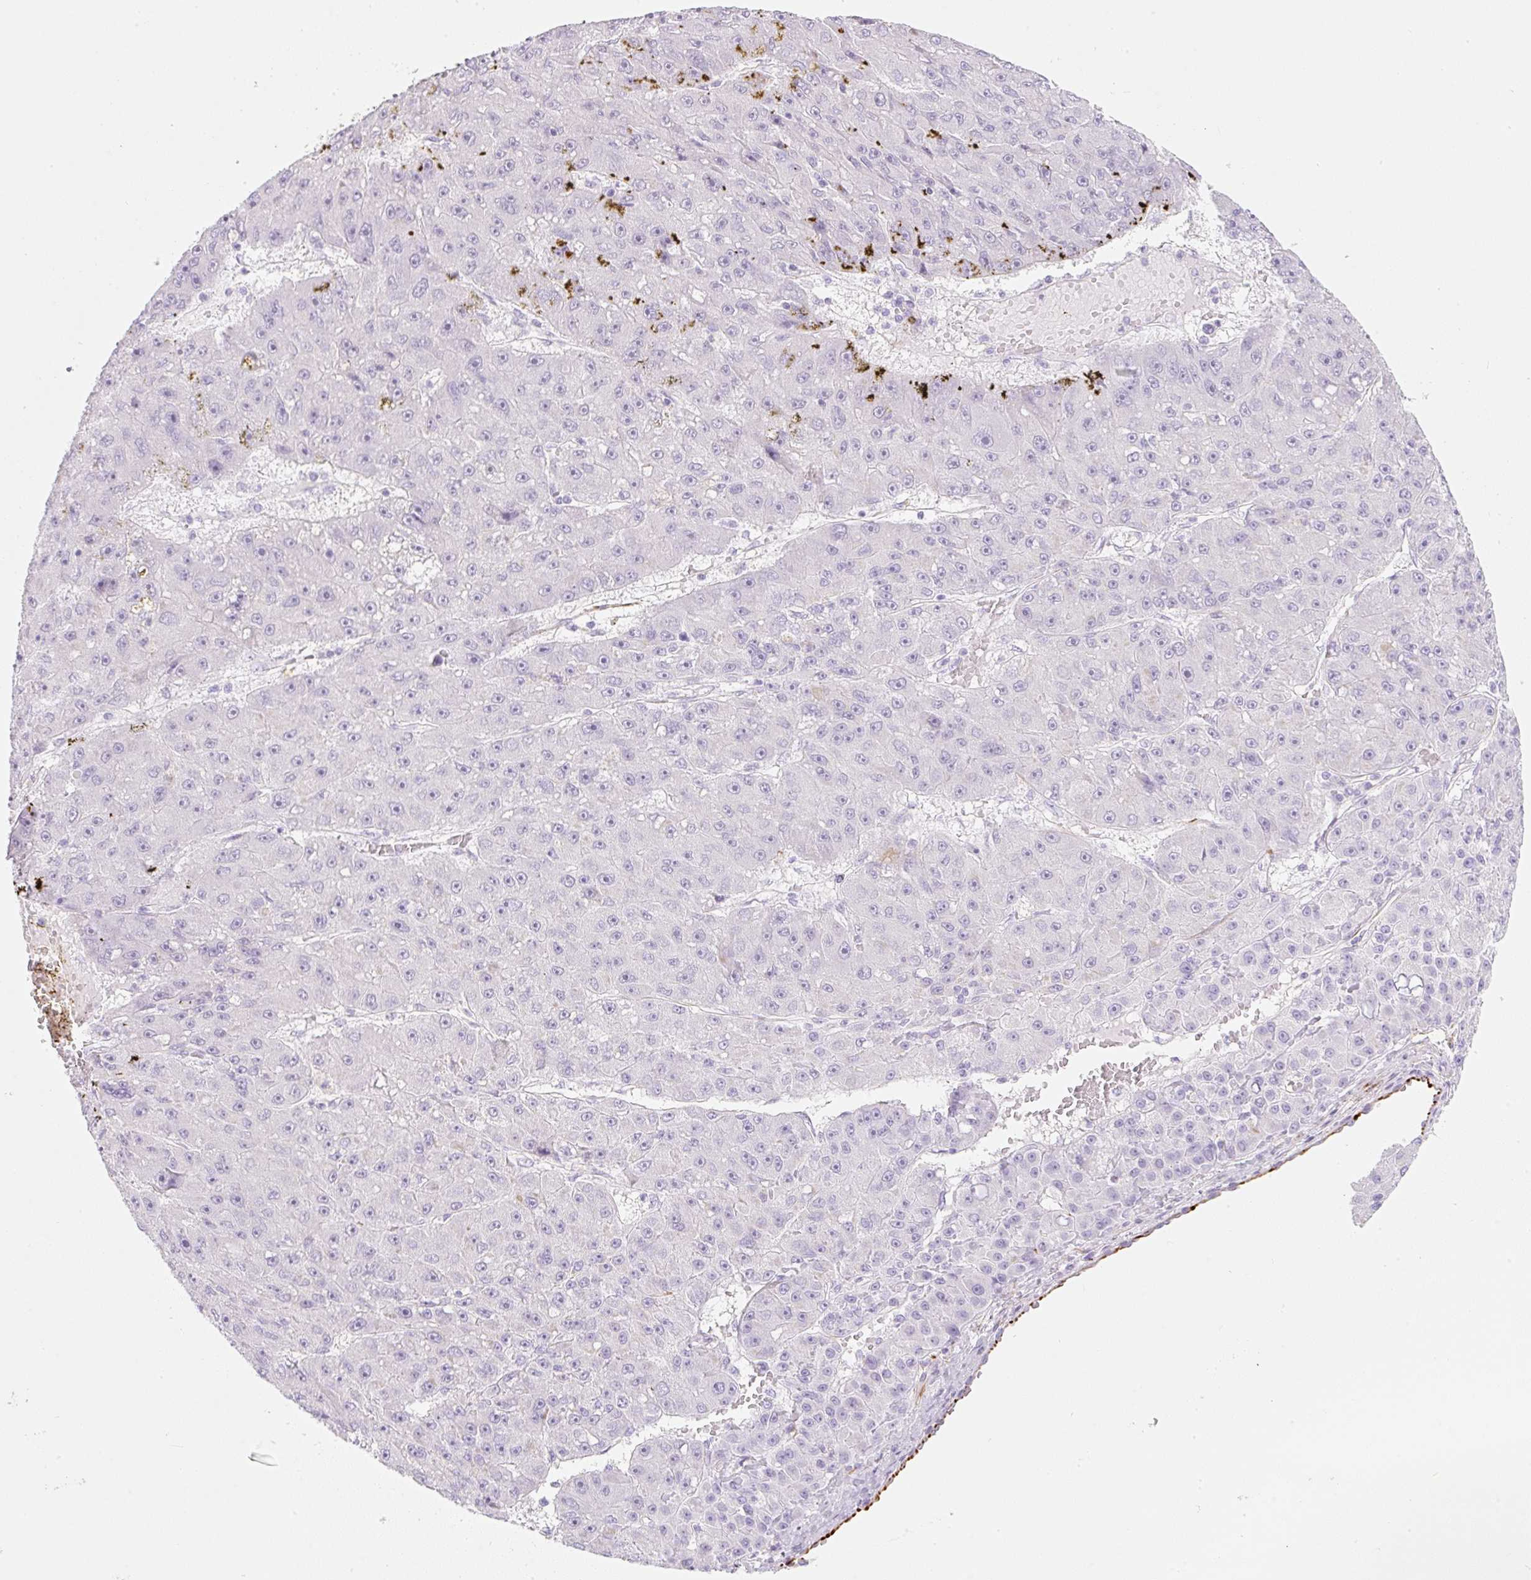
{"staining": {"intensity": "negative", "quantity": "none", "location": "none"}, "tissue": "liver cancer", "cell_type": "Tumor cells", "image_type": "cancer", "snomed": [{"axis": "morphology", "description": "Carcinoma, Hepatocellular, NOS"}, {"axis": "topography", "description": "Liver"}], "caption": "Immunohistochemistry (IHC) micrograph of liver cancer (hepatocellular carcinoma) stained for a protein (brown), which displays no positivity in tumor cells.", "gene": "ZNF689", "patient": {"sex": "male", "age": 67}}